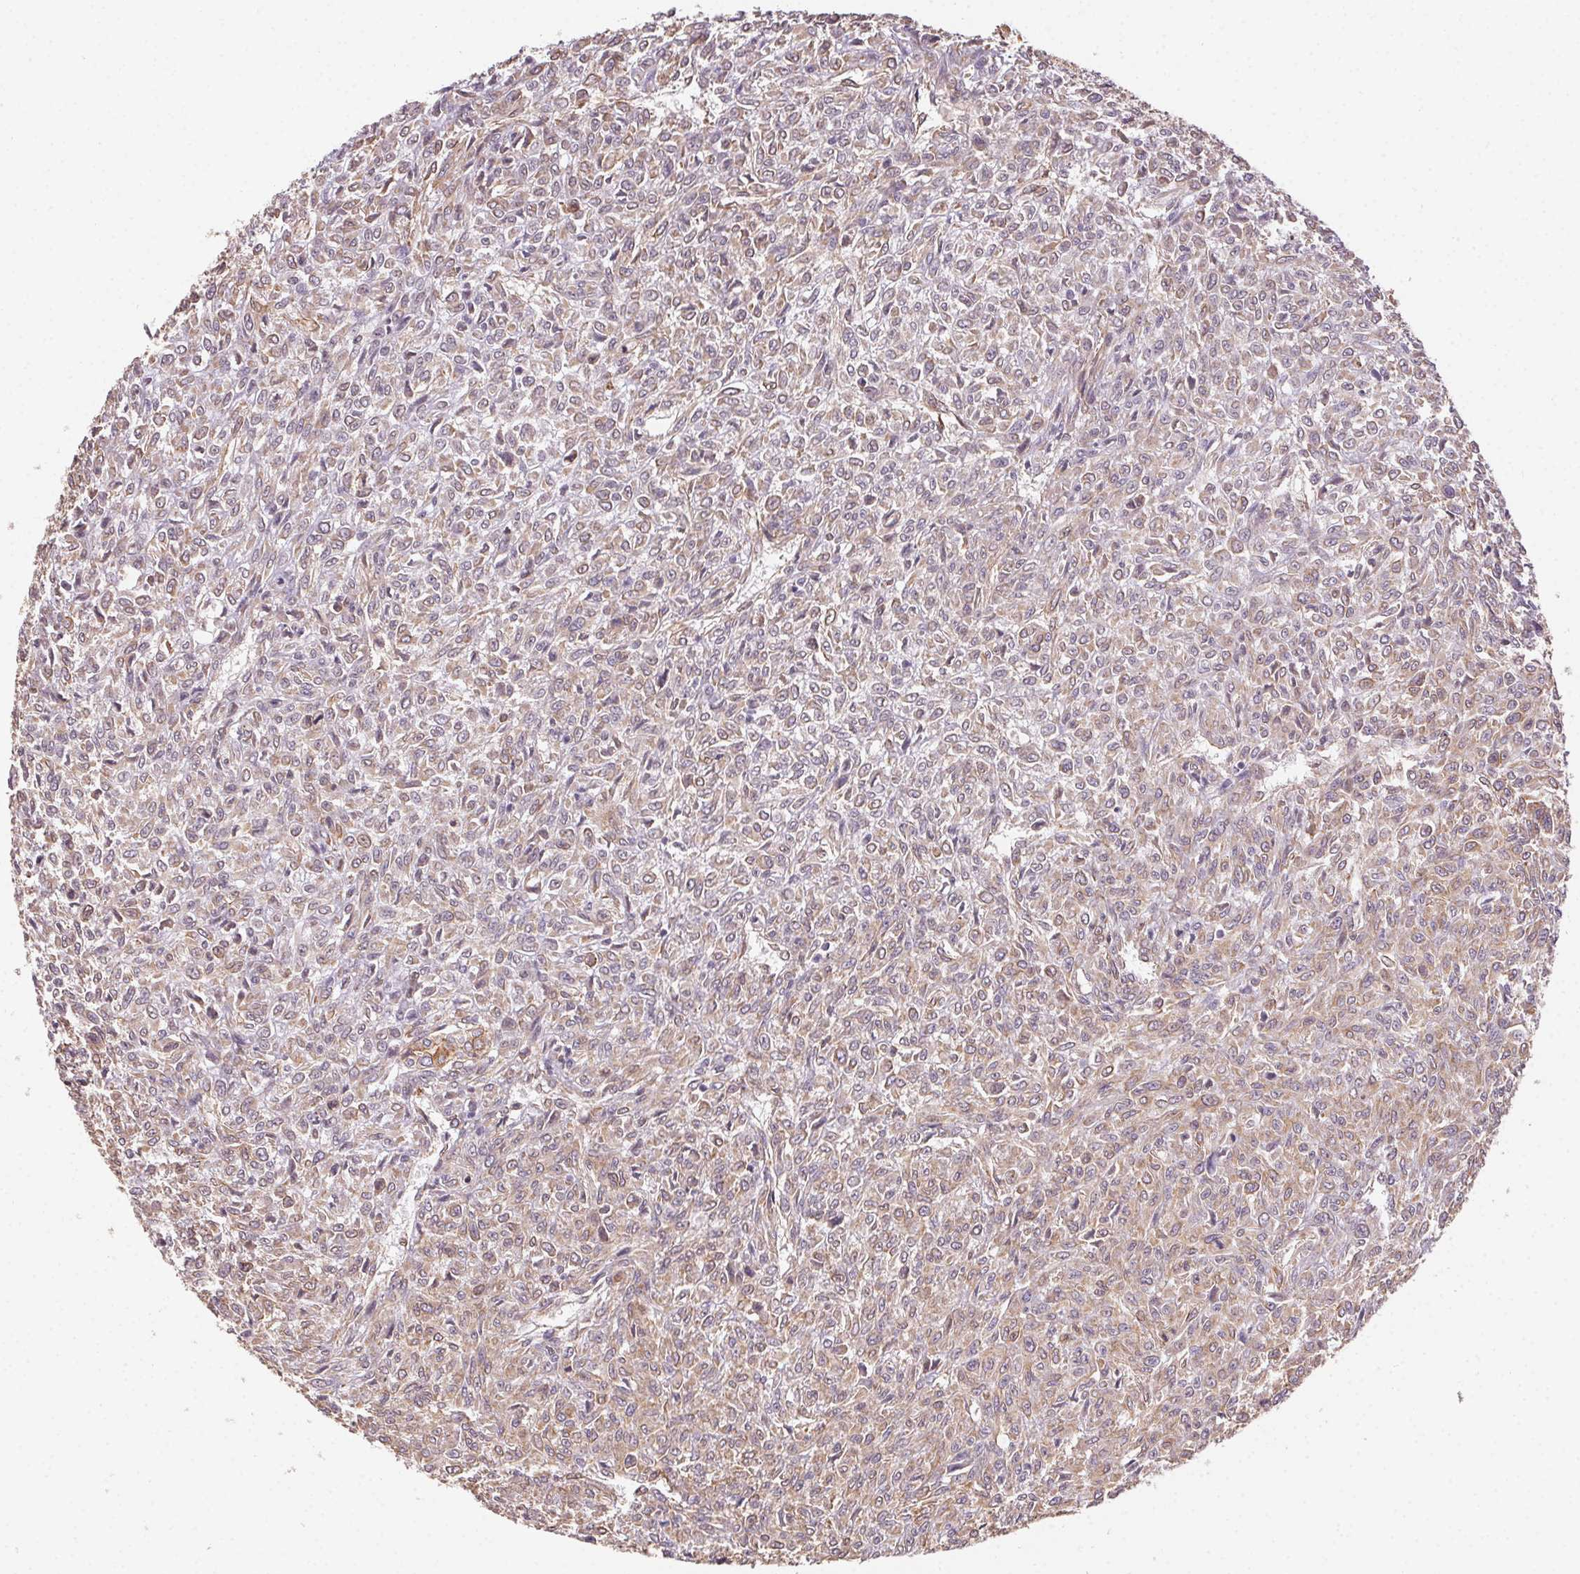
{"staining": {"intensity": "negative", "quantity": "none", "location": "none"}, "tissue": "renal cancer", "cell_type": "Tumor cells", "image_type": "cancer", "snomed": [{"axis": "morphology", "description": "Adenocarcinoma, NOS"}, {"axis": "topography", "description": "Kidney"}], "caption": "This is a image of immunohistochemistry staining of renal cancer, which shows no staining in tumor cells.", "gene": "PLA2G4F", "patient": {"sex": "male", "age": 58}}